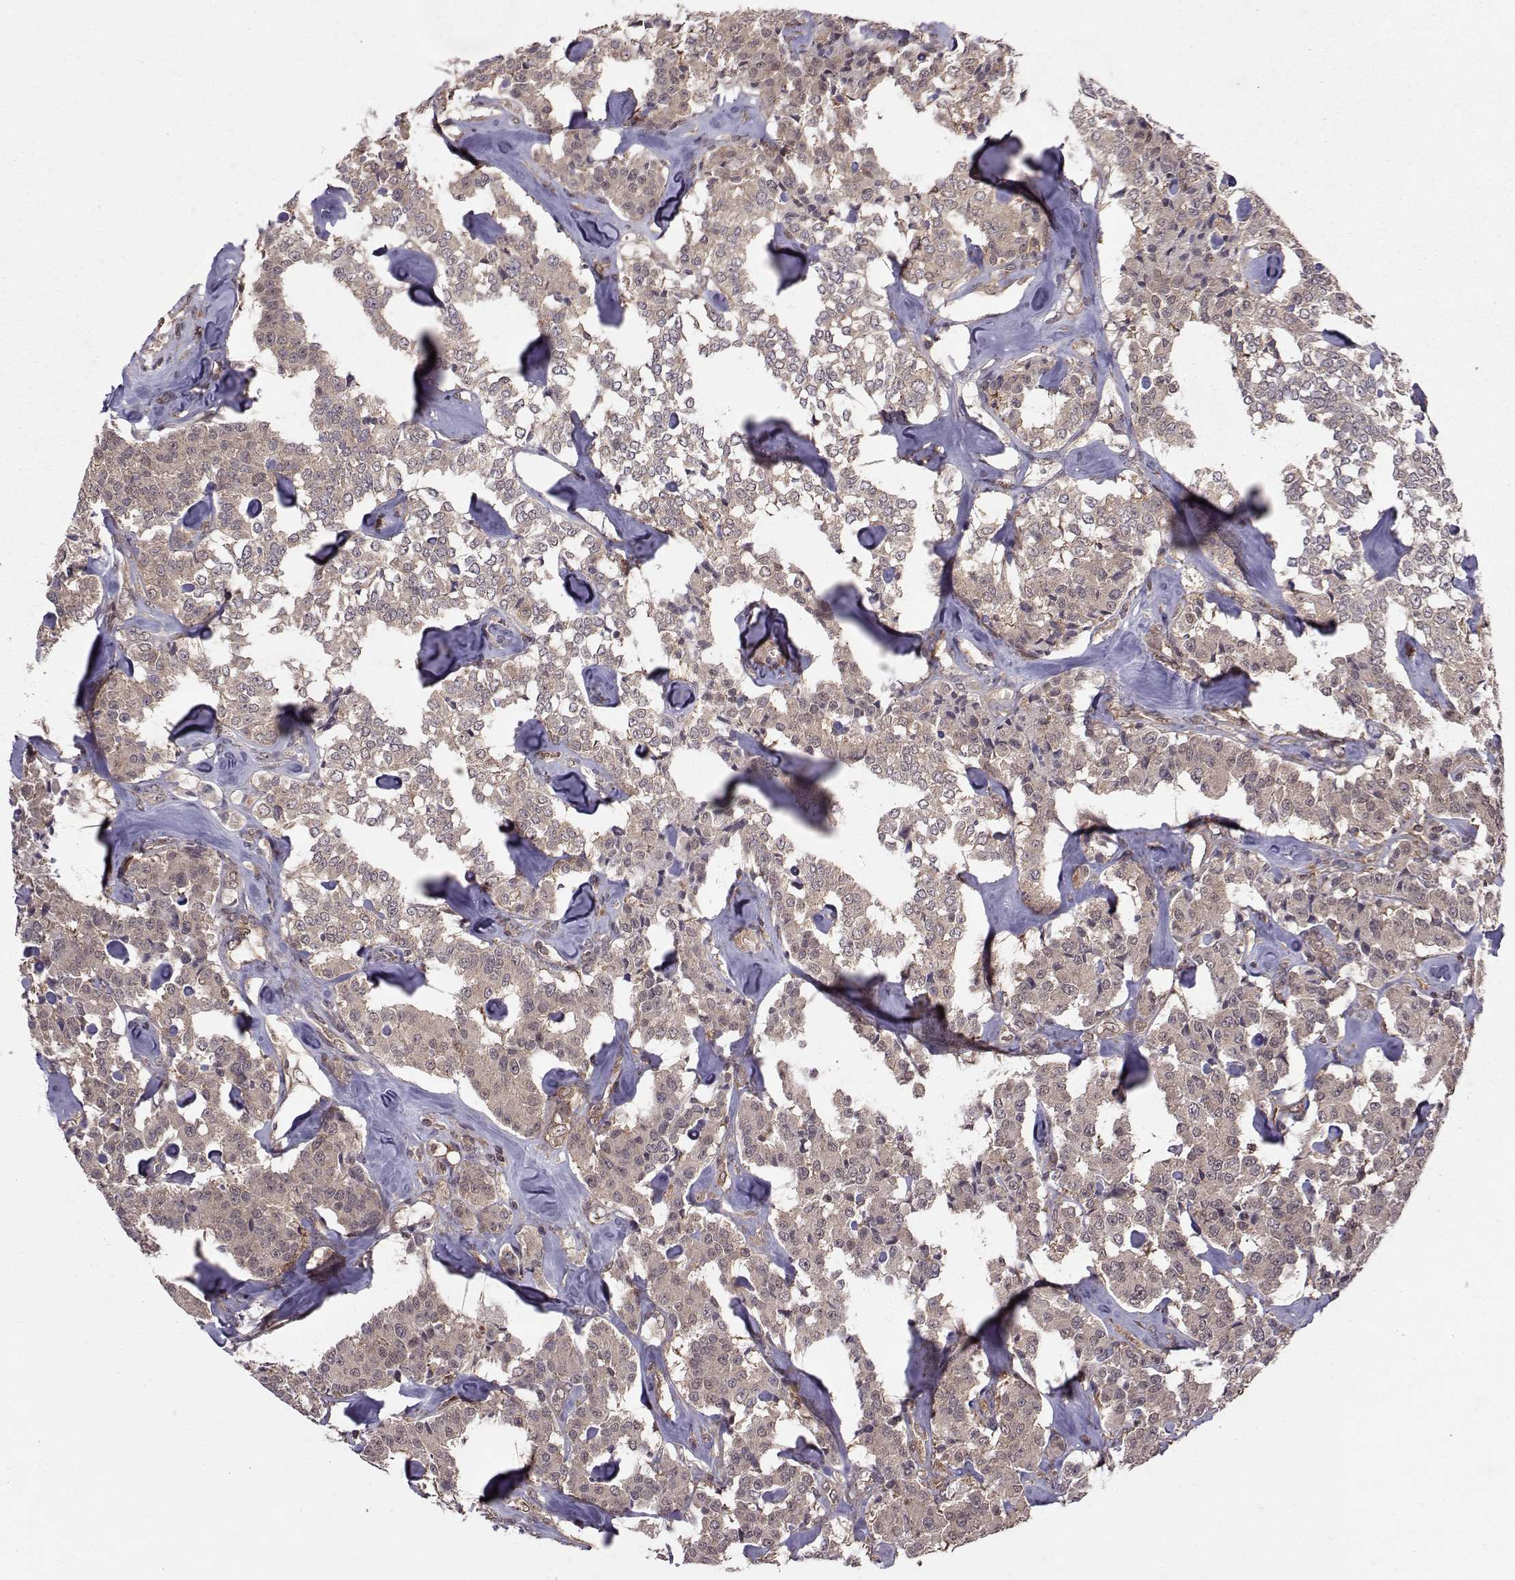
{"staining": {"intensity": "negative", "quantity": "none", "location": "none"}, "tissue": "carcinoid", "cell_type": "Tumor cells", "image_type": "cancer", "snomed": [{"axis": "morphology", "description": "Carcinoid, malignant, NOS"}, {"axis": "topography", "description": "Pancreas"}], "caption": "High power microscopy image of an immunohistochemistry (IHC) micrograph of carcinoid (malignant), revealing no significant expression in tumor cells.", "gene": "PPP2R2A", "patient": {"sex": "male", "age": 41}}